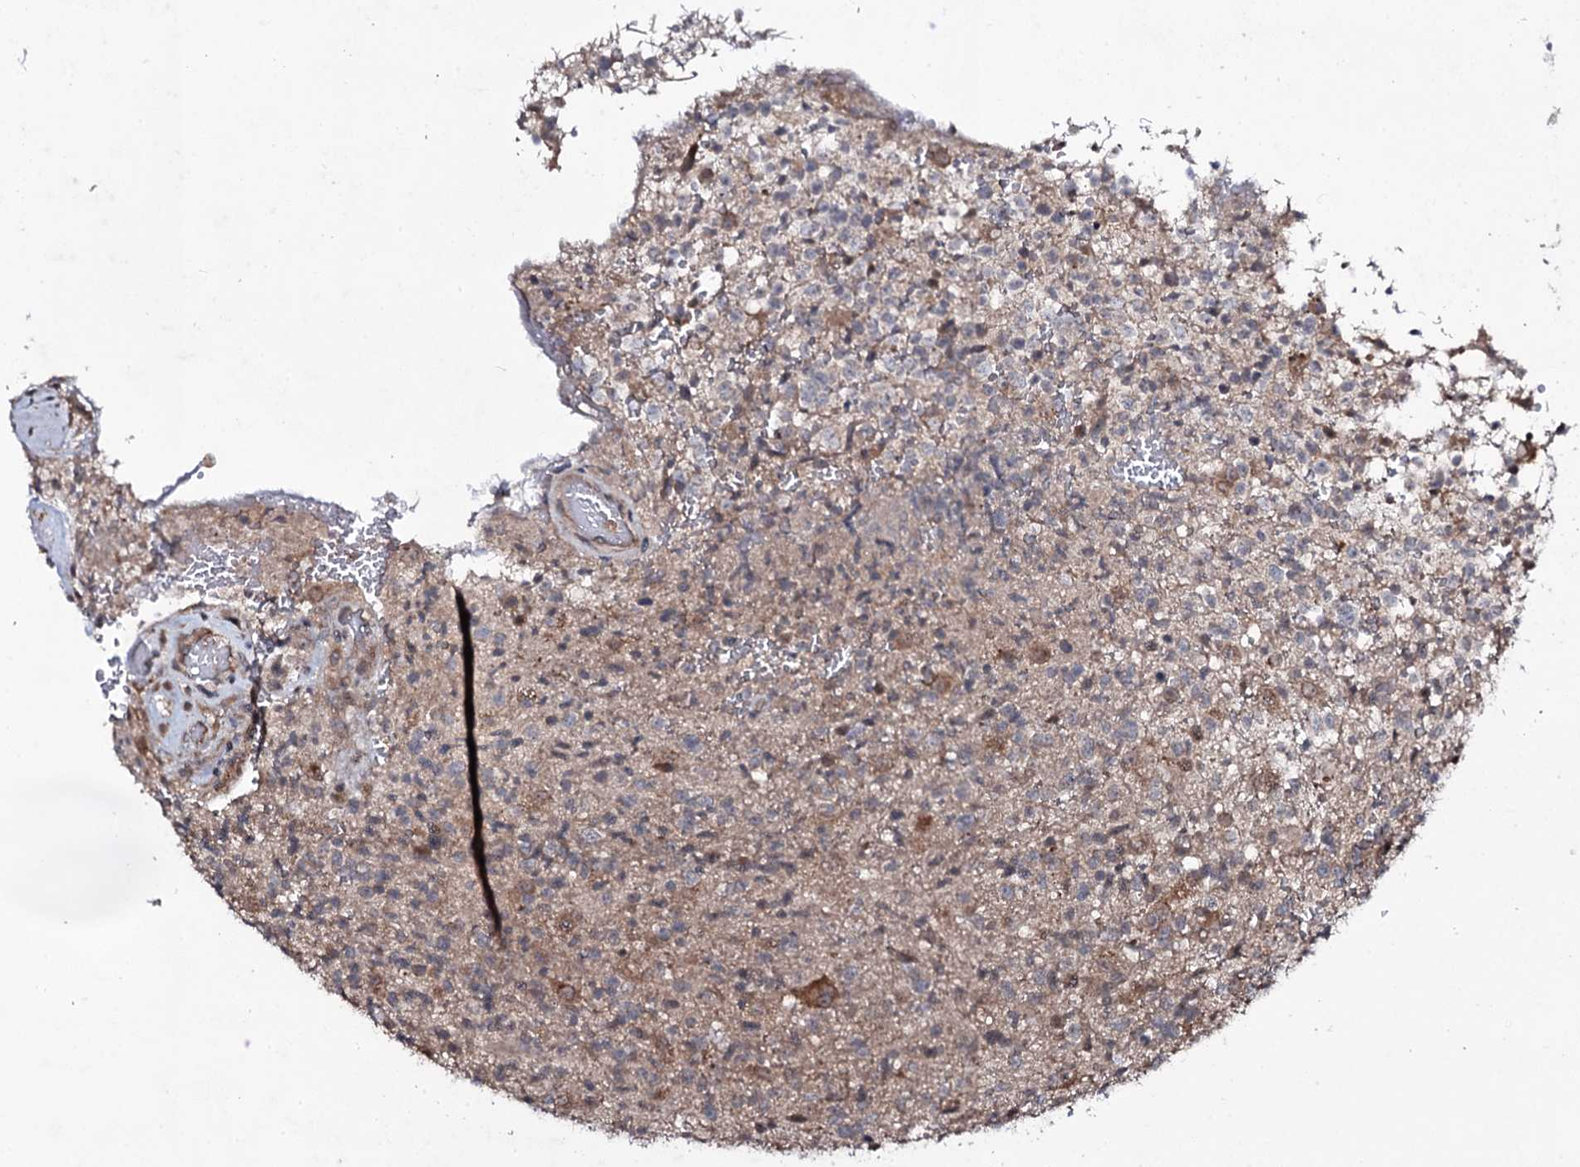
{"staining": {"intensity": "moderate", "quantity": "<25%", "location": "cytoplasmic/membranous"}, "tissue": "glioma", "cell_type": "Tumor cells", "image_type": "cancer", "snomed": [{"axis": "morphology", "description": "Glioma, malignant, High grade"}, {"axis": "topography", "description": "Brain"}], "caption": "This micrograph demonstrates immunohistochemistry staining of human glioma, with low moderate cytoplasmic/membranous expression in about <25% of tumor cells.", "gene": "SNAP23", "patient": {"sex": "male", "age": 56}}